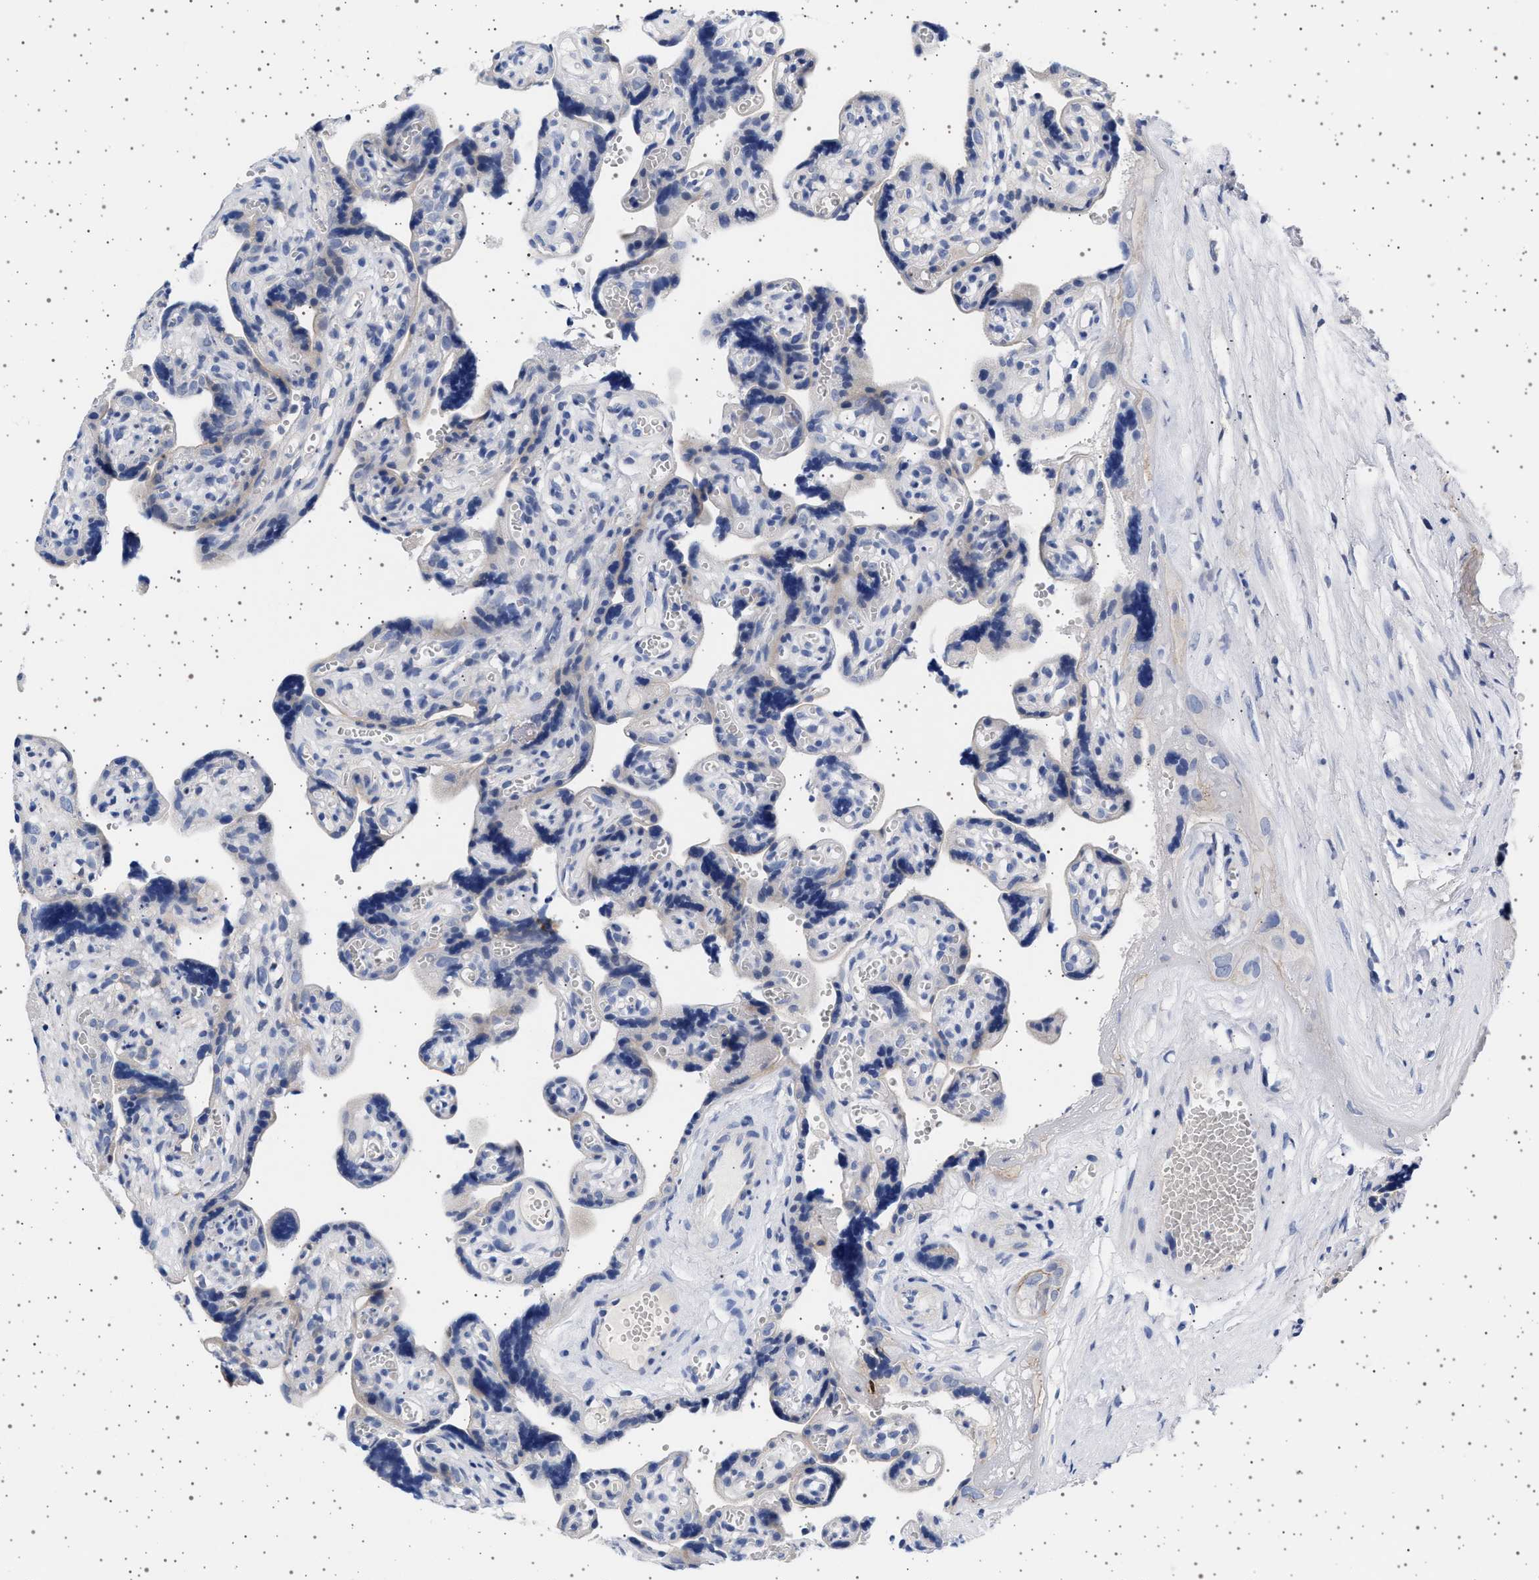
{"staining": {"intensity": "negative", "quantity": "none", "location": "none"}, "tissue": "placenta", "cell_type": "Decidual cells", "image_type": "normal", "snomed": [{"axis": "morphology", "description": "Normal tissue, NOS"}, {"axis": "topography", "description": "Placenta"}], "caption": "Immunohistochemical staining of benign placenta demonstrates no significant staining in decidual cells. (DAB immunohistochemistry (IHC) visualized using brightfield microscopy, high magnification).", "gene": "TRMT10B", "patient": {"sex": "female", "age": 30}}